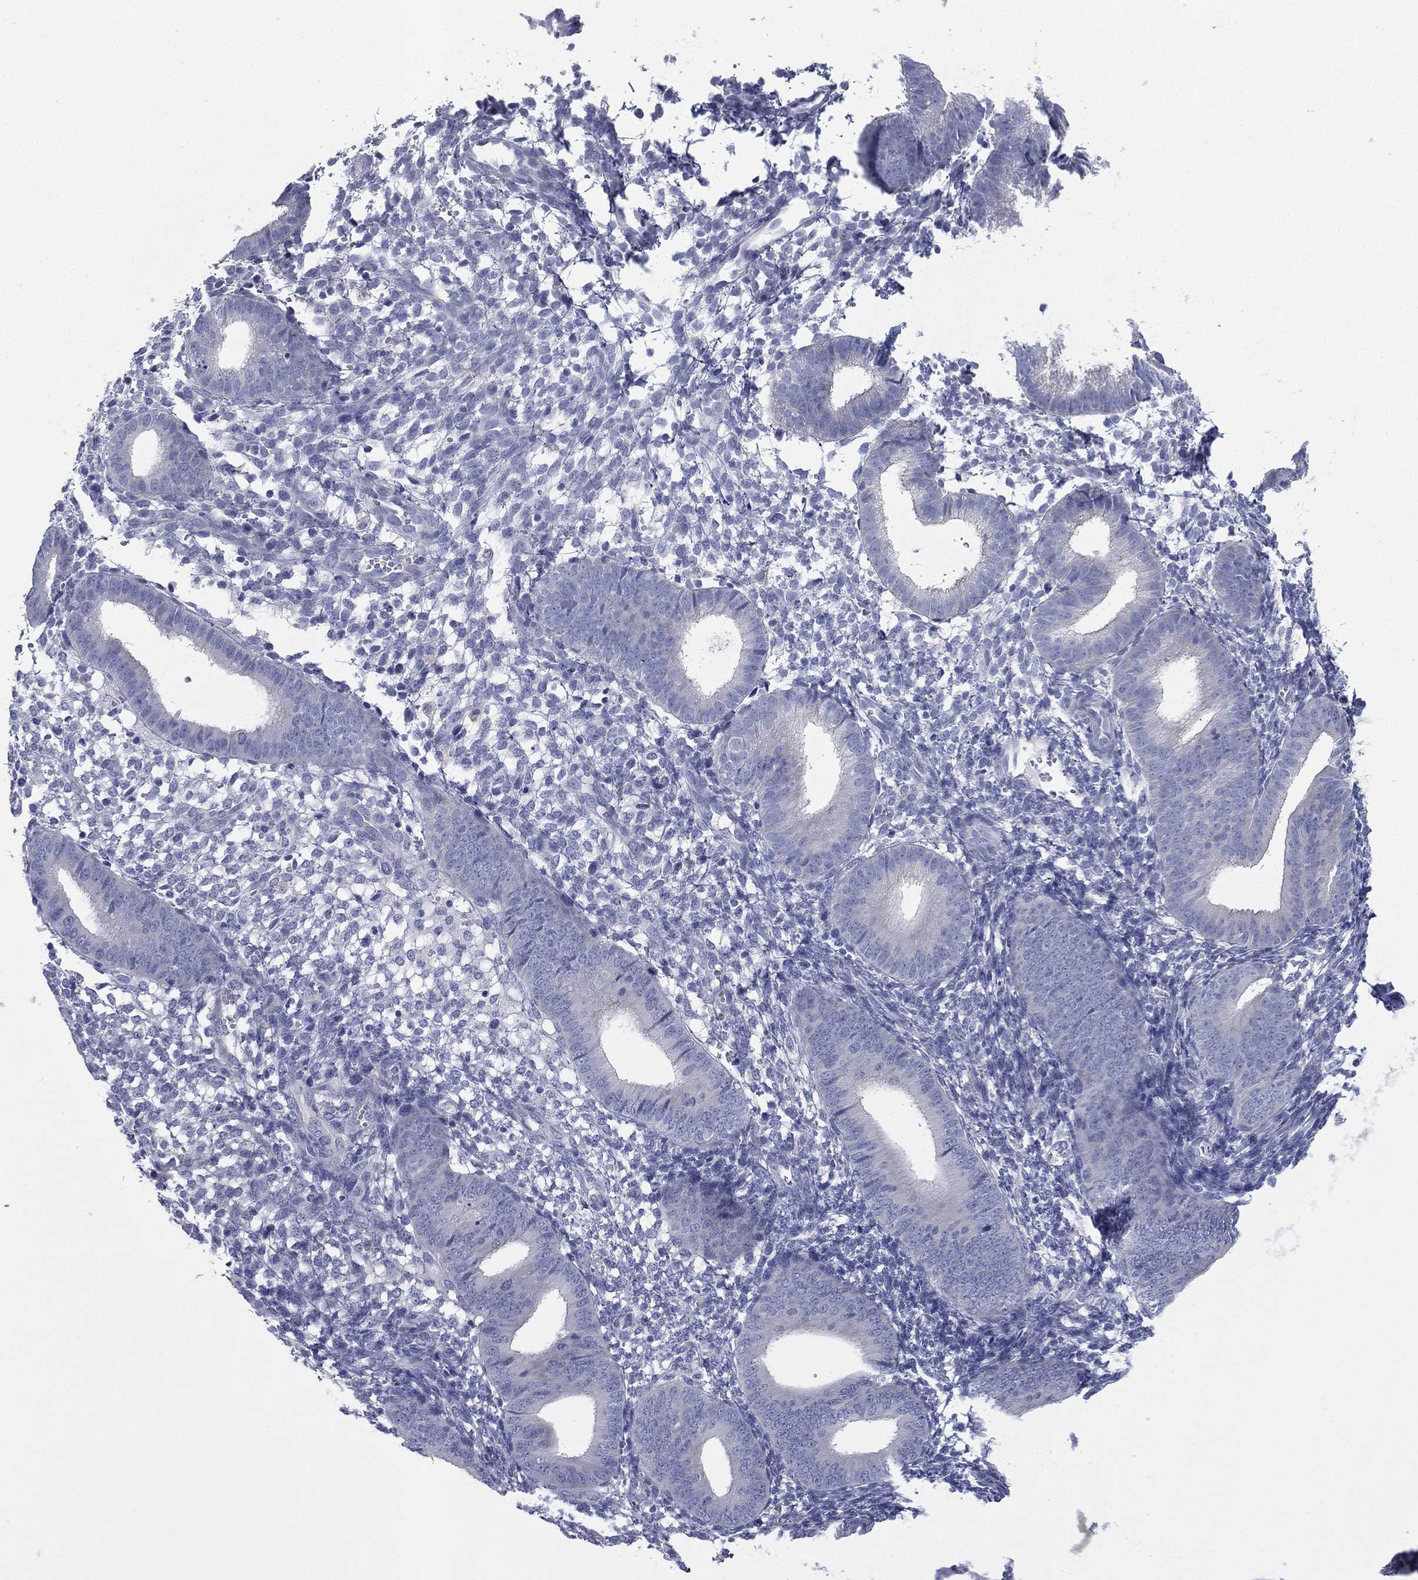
{"staining": {"intensity": "negative", "quantity": "none", "location": "none"}, "tissue": "endometrium", "cell_type": "Cells in endometrial stroma", "image_type": "normal", "snomed": [{"axis": "morphology", "description": "Normal tissue, NOS"}, {"axis": "topography", "description": "Endometrium"}], "caption": "High power microscopy micrograph of an immunohistochemistry photomicrograph of unremarkable endometrium, revealing no significant positivity in cells in endometrial stroma.", "gene": "FCER2", "patient": {"sex": "female", "age": 39}}